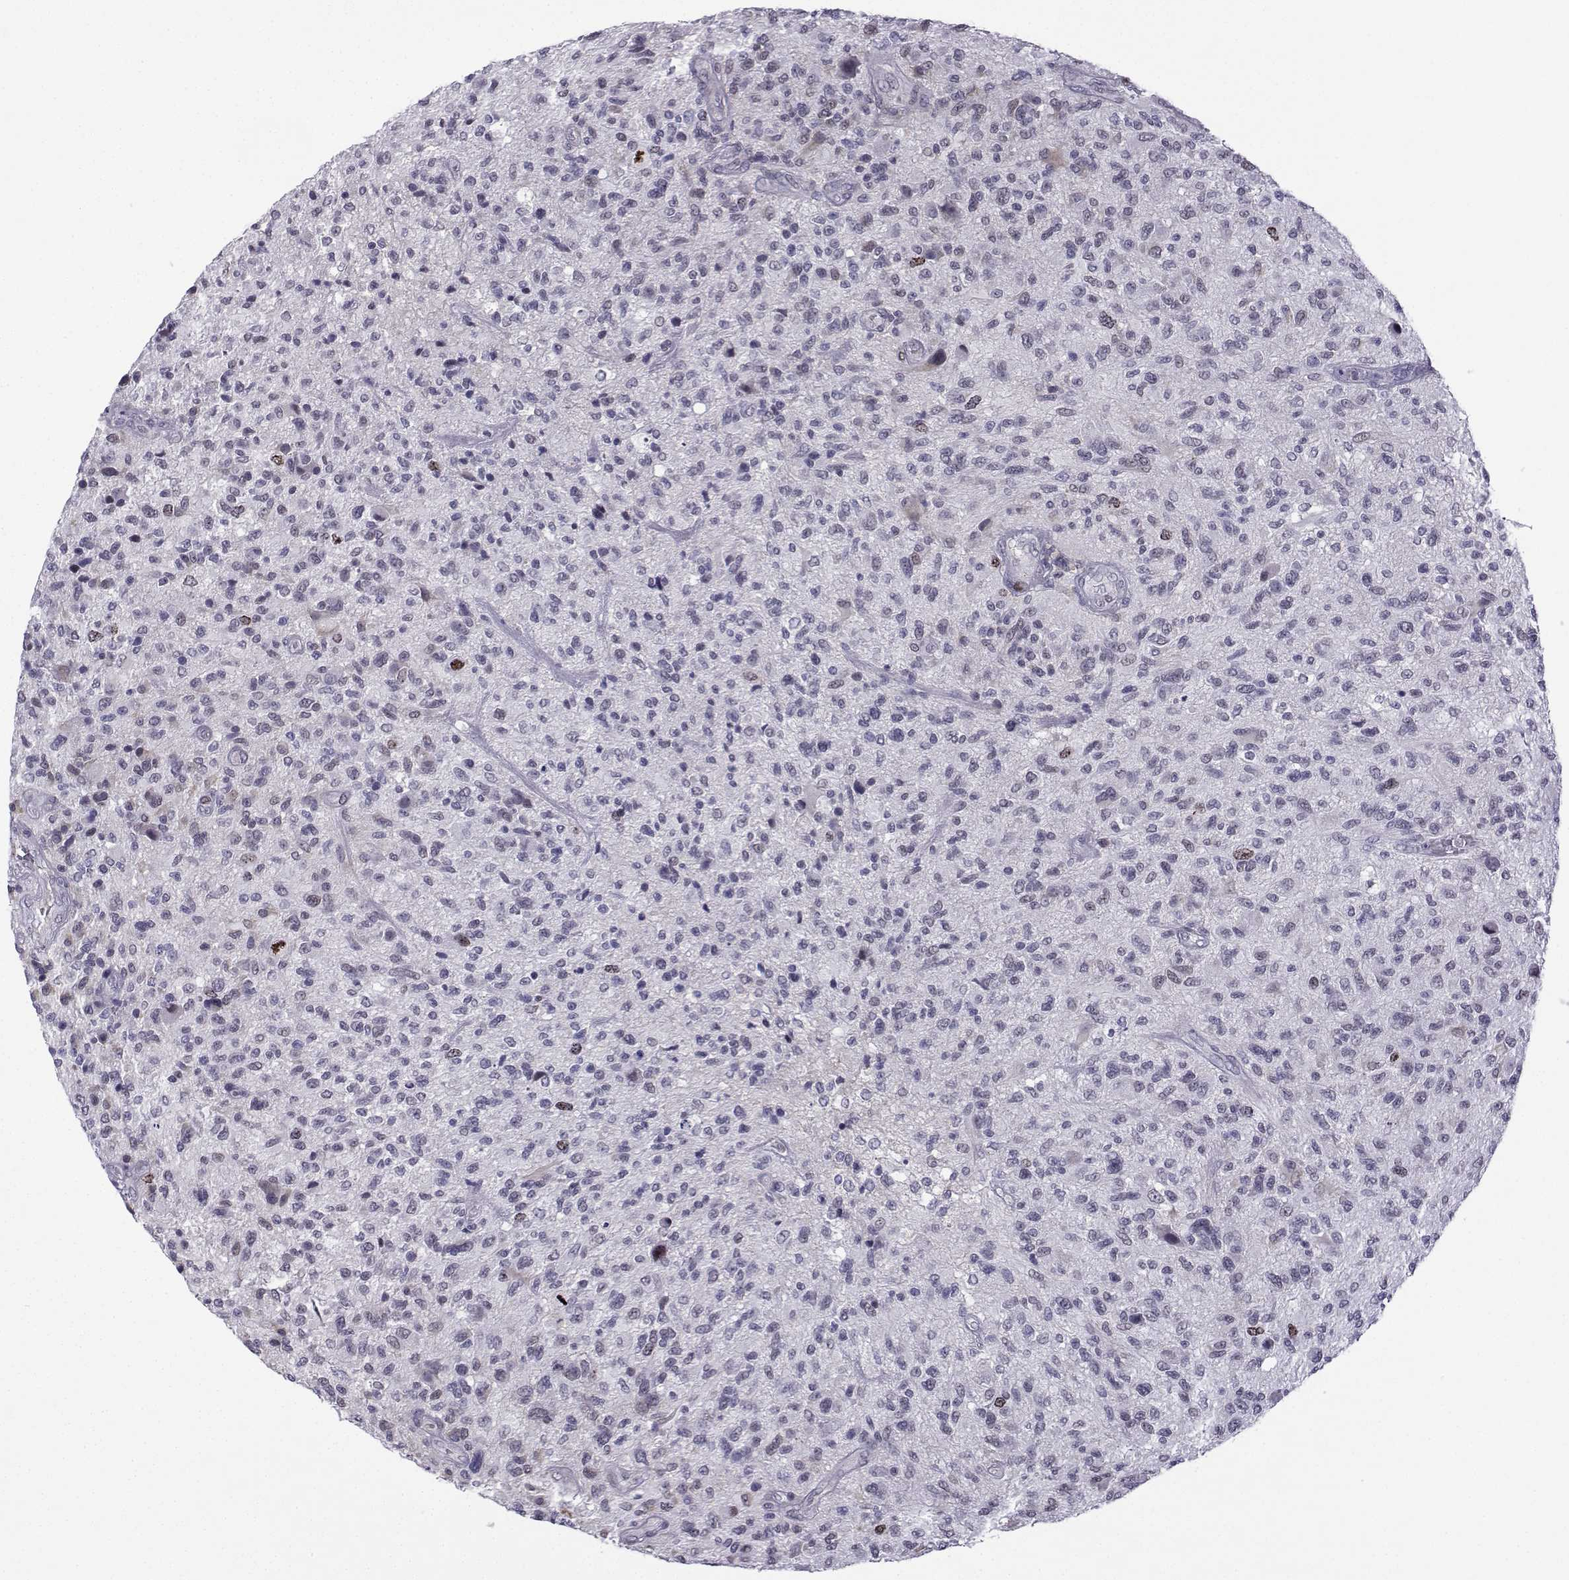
{"staining": {"intensity": "moderate", "quantity": "<25%", "location": "cytoplasmic/membranous,nuclear"}, "tissue": "glioma", "cell_type": "Tumor cells", "image_type": "cancer", "snomed": [{"axis": "morphology", "description": "Glioma, malignant, High grade"}, {"axis": "topography", "description": "Brain"}], "caption": "Glioma stained for a protein (brown) reveals moderate cytoplasmic/membranous and nuclear positive staining in about <25% of tumor cells.", "gene": "INCENP", "patient": {"sex": "male", "age": 47}}